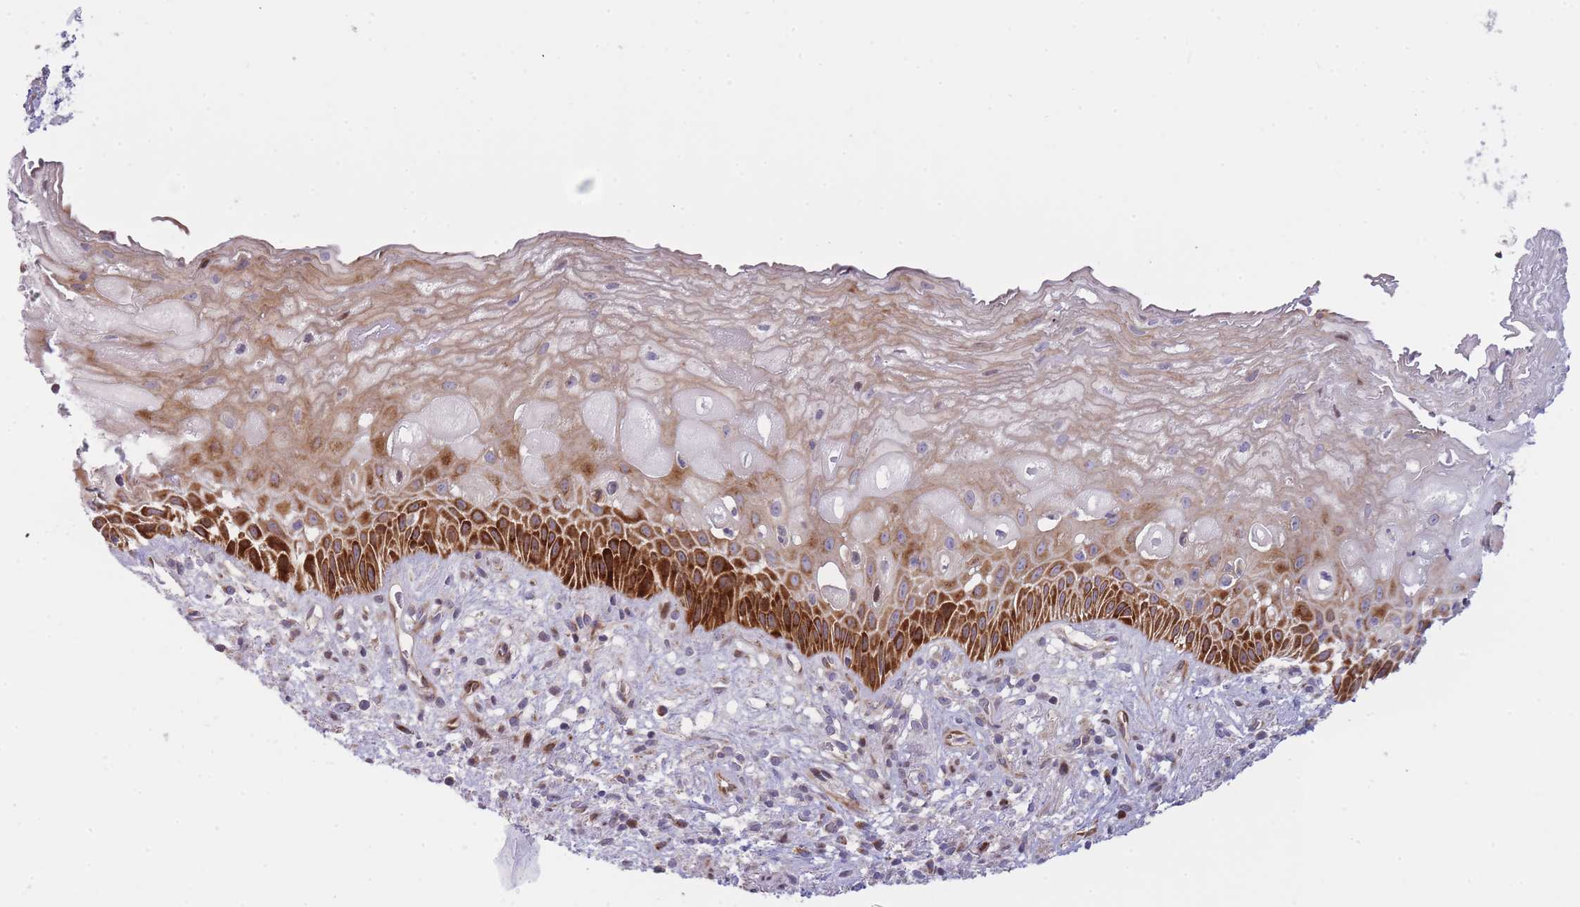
{"staining": {"intensity": "strong", "quantity": "<25%", "location": "cytoplasmic/membranous,nuclear"}, "tissue": "esophagus", "cell_type": "Squamous epithelial cells", "image_type": "normal", "snomed": [{"axis": "morphology", "description": "Normal tissue, NOS"}, {"axis": "topography", "description": "Esophagus"}], "caption": "Squamous epithelial cells exhibit medium levels of strong cytoplasmic/membranous,nuclear expression in about <25% of cells in unremarkable esophagus.", "gene": "ATP5MC2", "patient": {"sex": "male", "age": 60}}